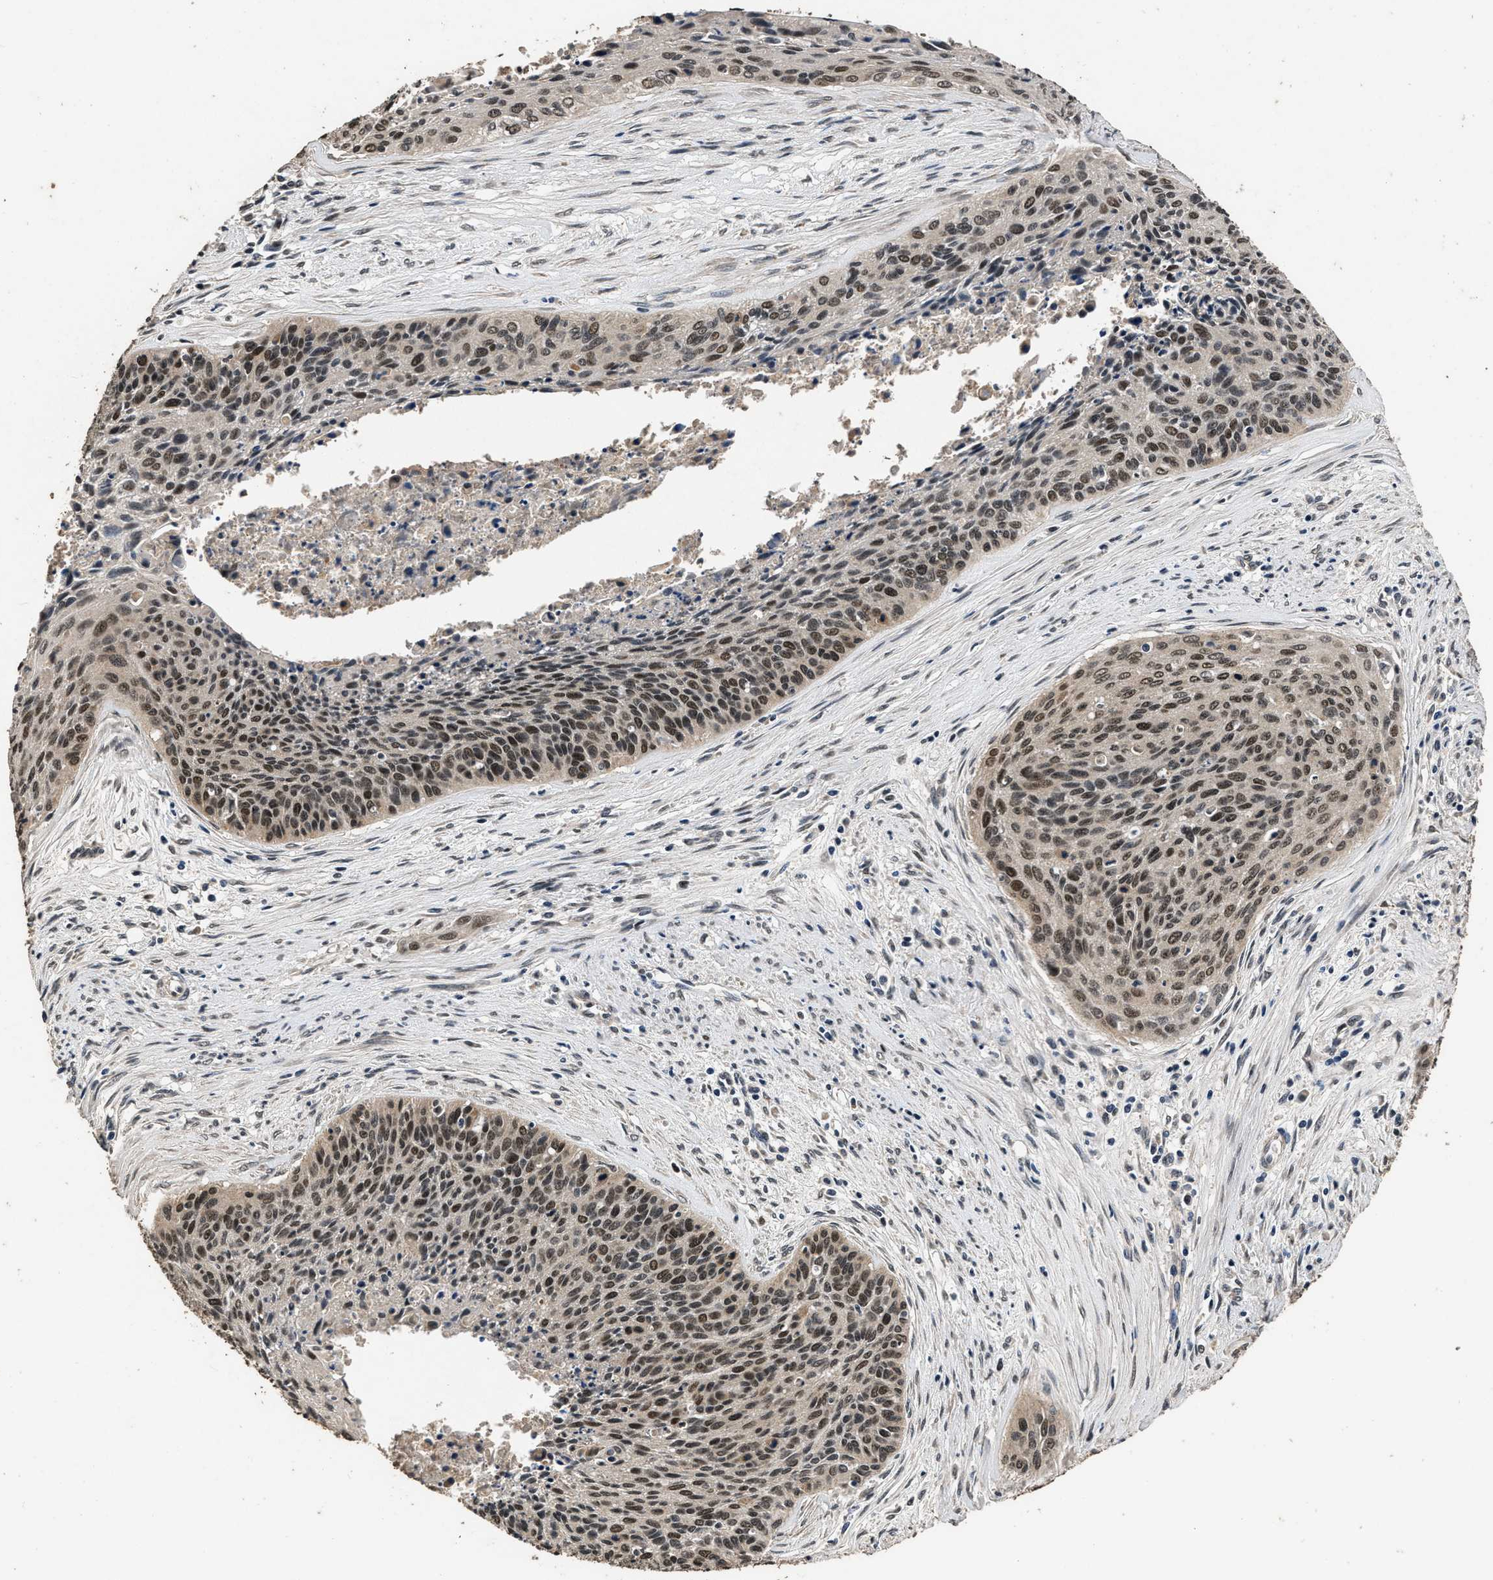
{"staining": {"intensity": "moderate", "quantity": ">75%", "location": "nuclear"}, "tissue": "cervical cancer", "cell_type": "Tumor cells", "image_type": "cancer", "snomed": [{"axis": "morphology", "description": "Squamous cell carcinoma, NOS"}, {"axis": "topography", "description": "Cervix"}], "caption": "The micrograph exhibits a brown stain indicating the presence of a protein in the nuclear of tumor cells in cervical squamous cell carcinoma.", "gene": "CSTF1", "patient": {"sex": "female", "age": 55}}